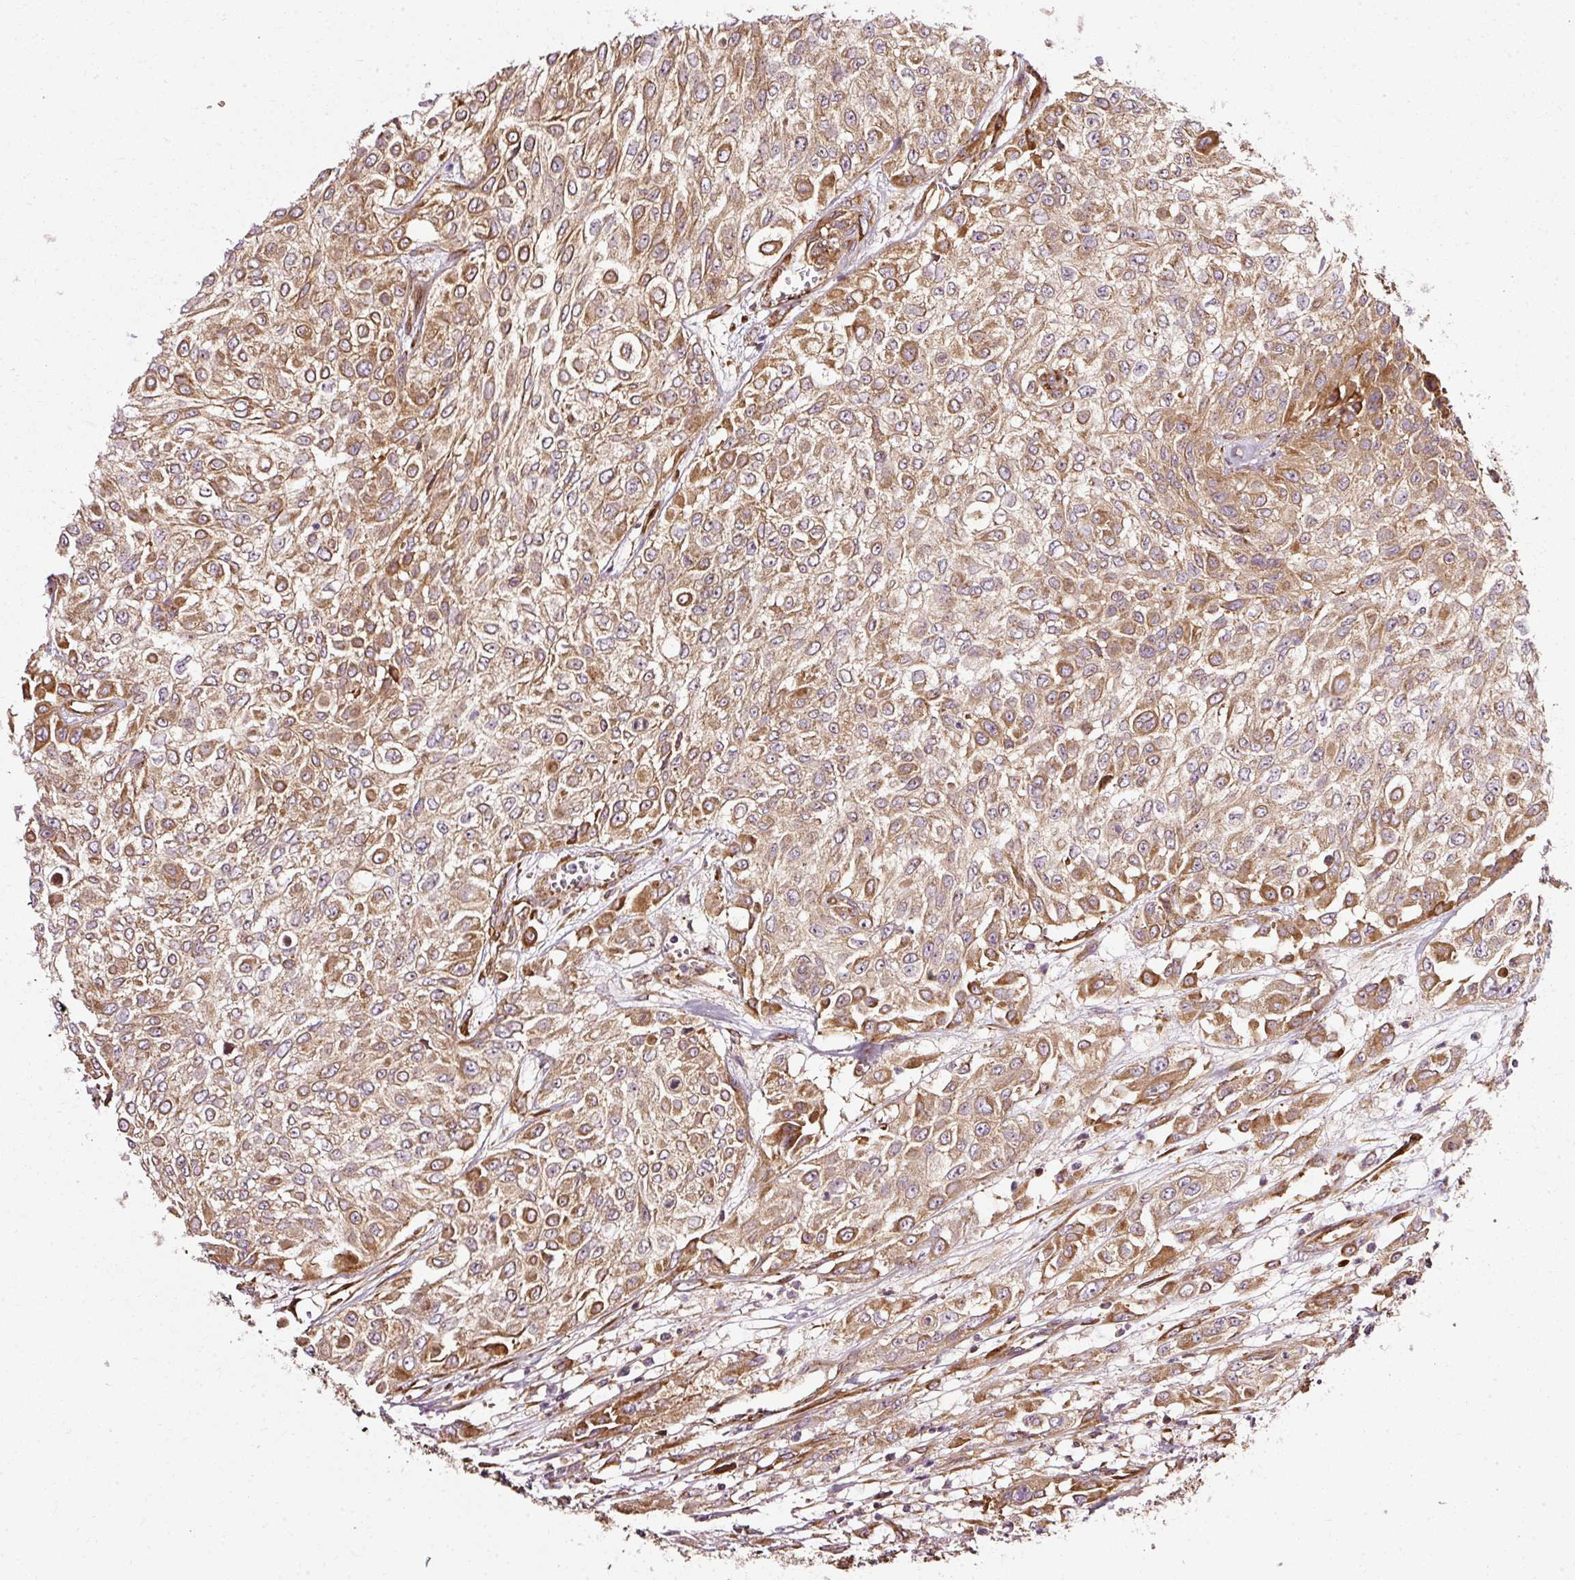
{"staining": {"intensity": "moderate", "quantity": ">75%", "location": "cytoplasmic/membranous"}, "tissue": "urothelial cancer", "cell_type": "Tumor cells", "image_type": "cancer", "snomed": [{"axis": "morphology", "description": "Urothelial carcinoma, High grade"}, {"axis": "topography", "description": "Urinary bladder"}], "caption": "A high-resolution micrograph shows immunohistochemistry staining of urothelial cancer, which reveals moderate cytoplasmic/membranous expression in about >75% of tumor cells.", "gene": "ISCU", "patient": {"sex": "male", "age": 57}}